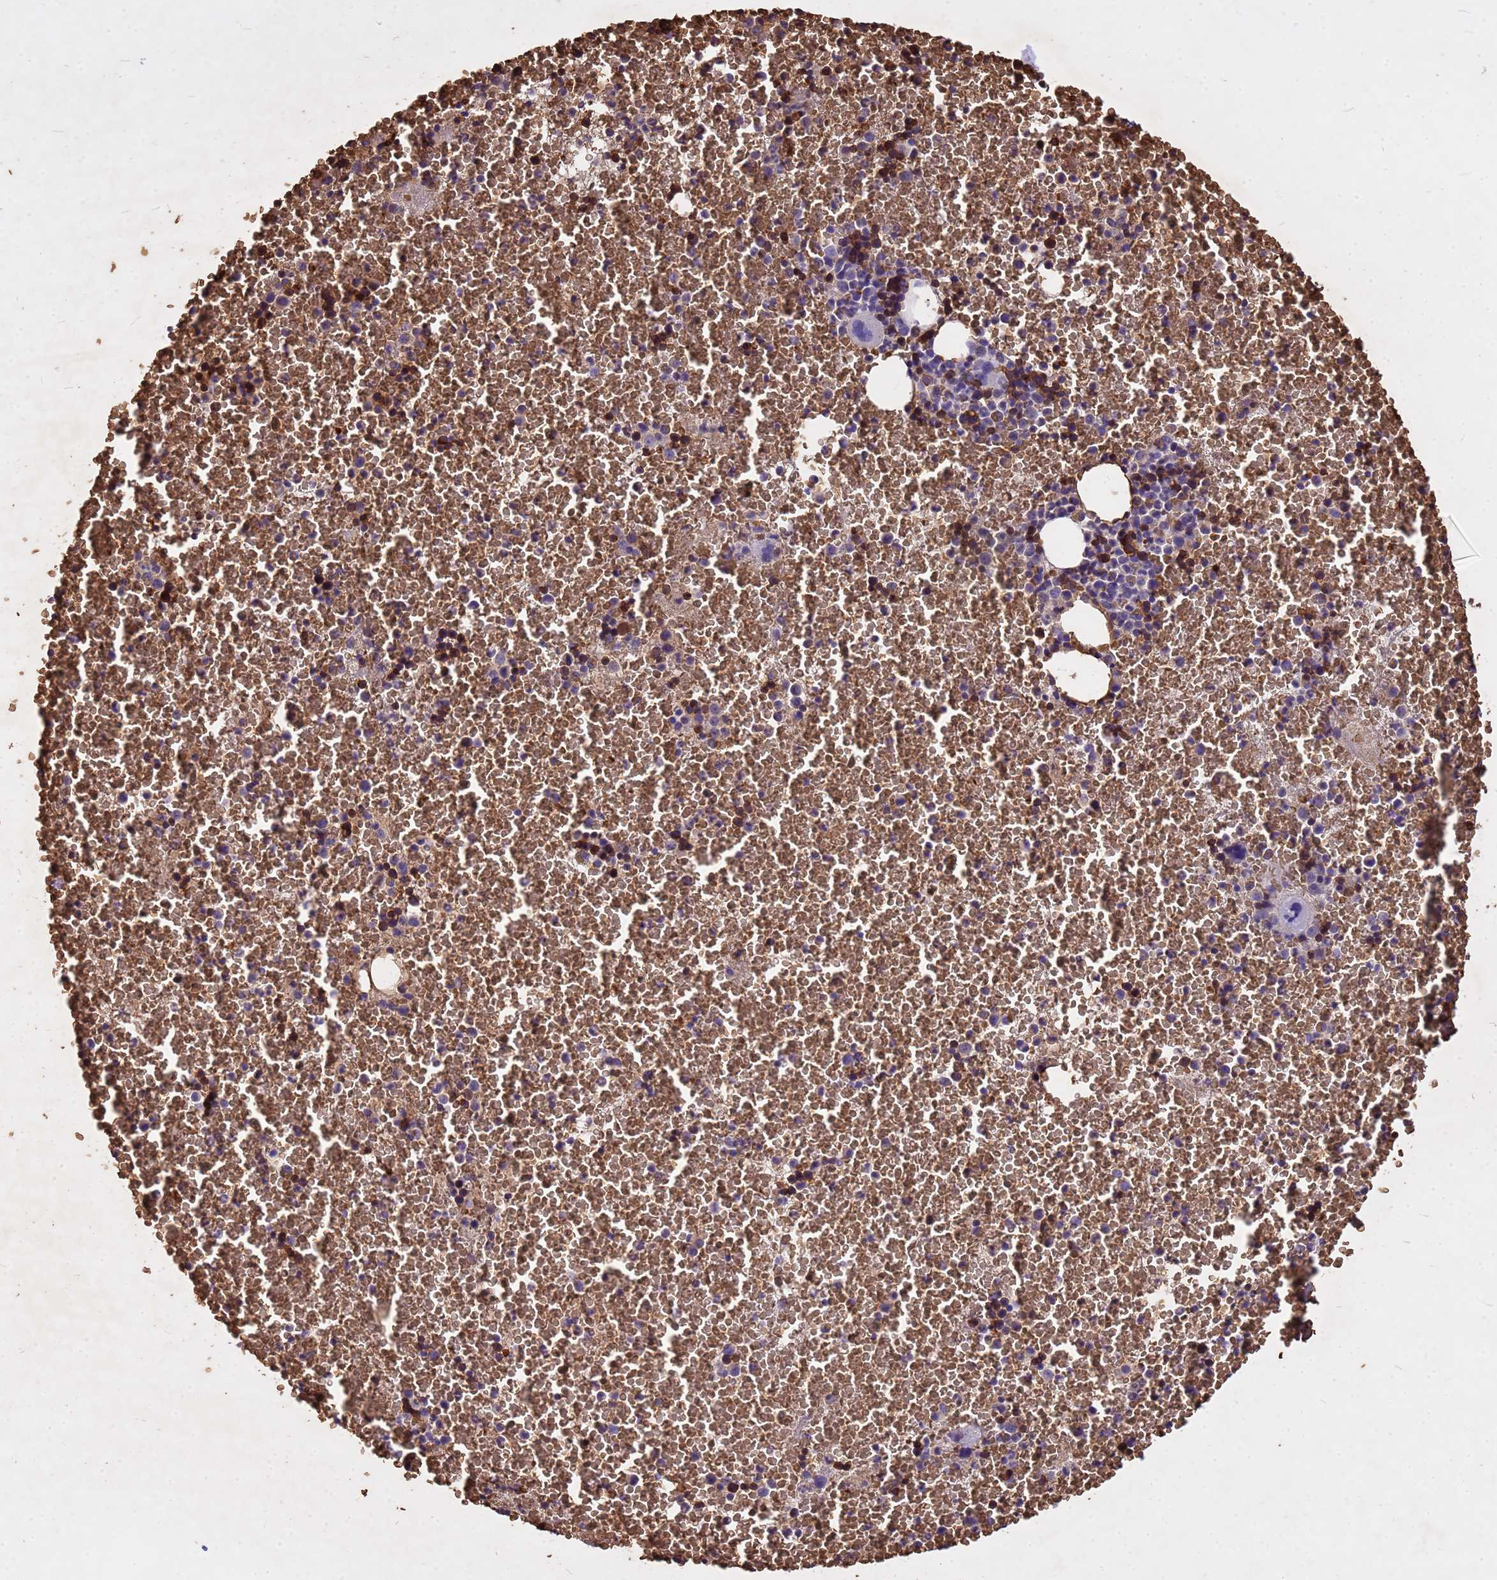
{"staining": {"intensity": "strong", "quantity": "25%-75%", "location": "cytoplasmic/membranous"}, "tissue": "bone marrow", "cell_type": "Hematopoietic cells", "image_type": "normal", "snomed": [{"axis": "morphology", "description": "Normal tissue, NOS"}, {"axis": "topography", "description": "Bone marrow"}], "caption": "The immunohistochemical stain shows strong cytoplasmic/membranous expression in hematopoietic cells of normal bone marrow.", "gene": "HBA1", "patient": {"sex": "male", "age": 11}}